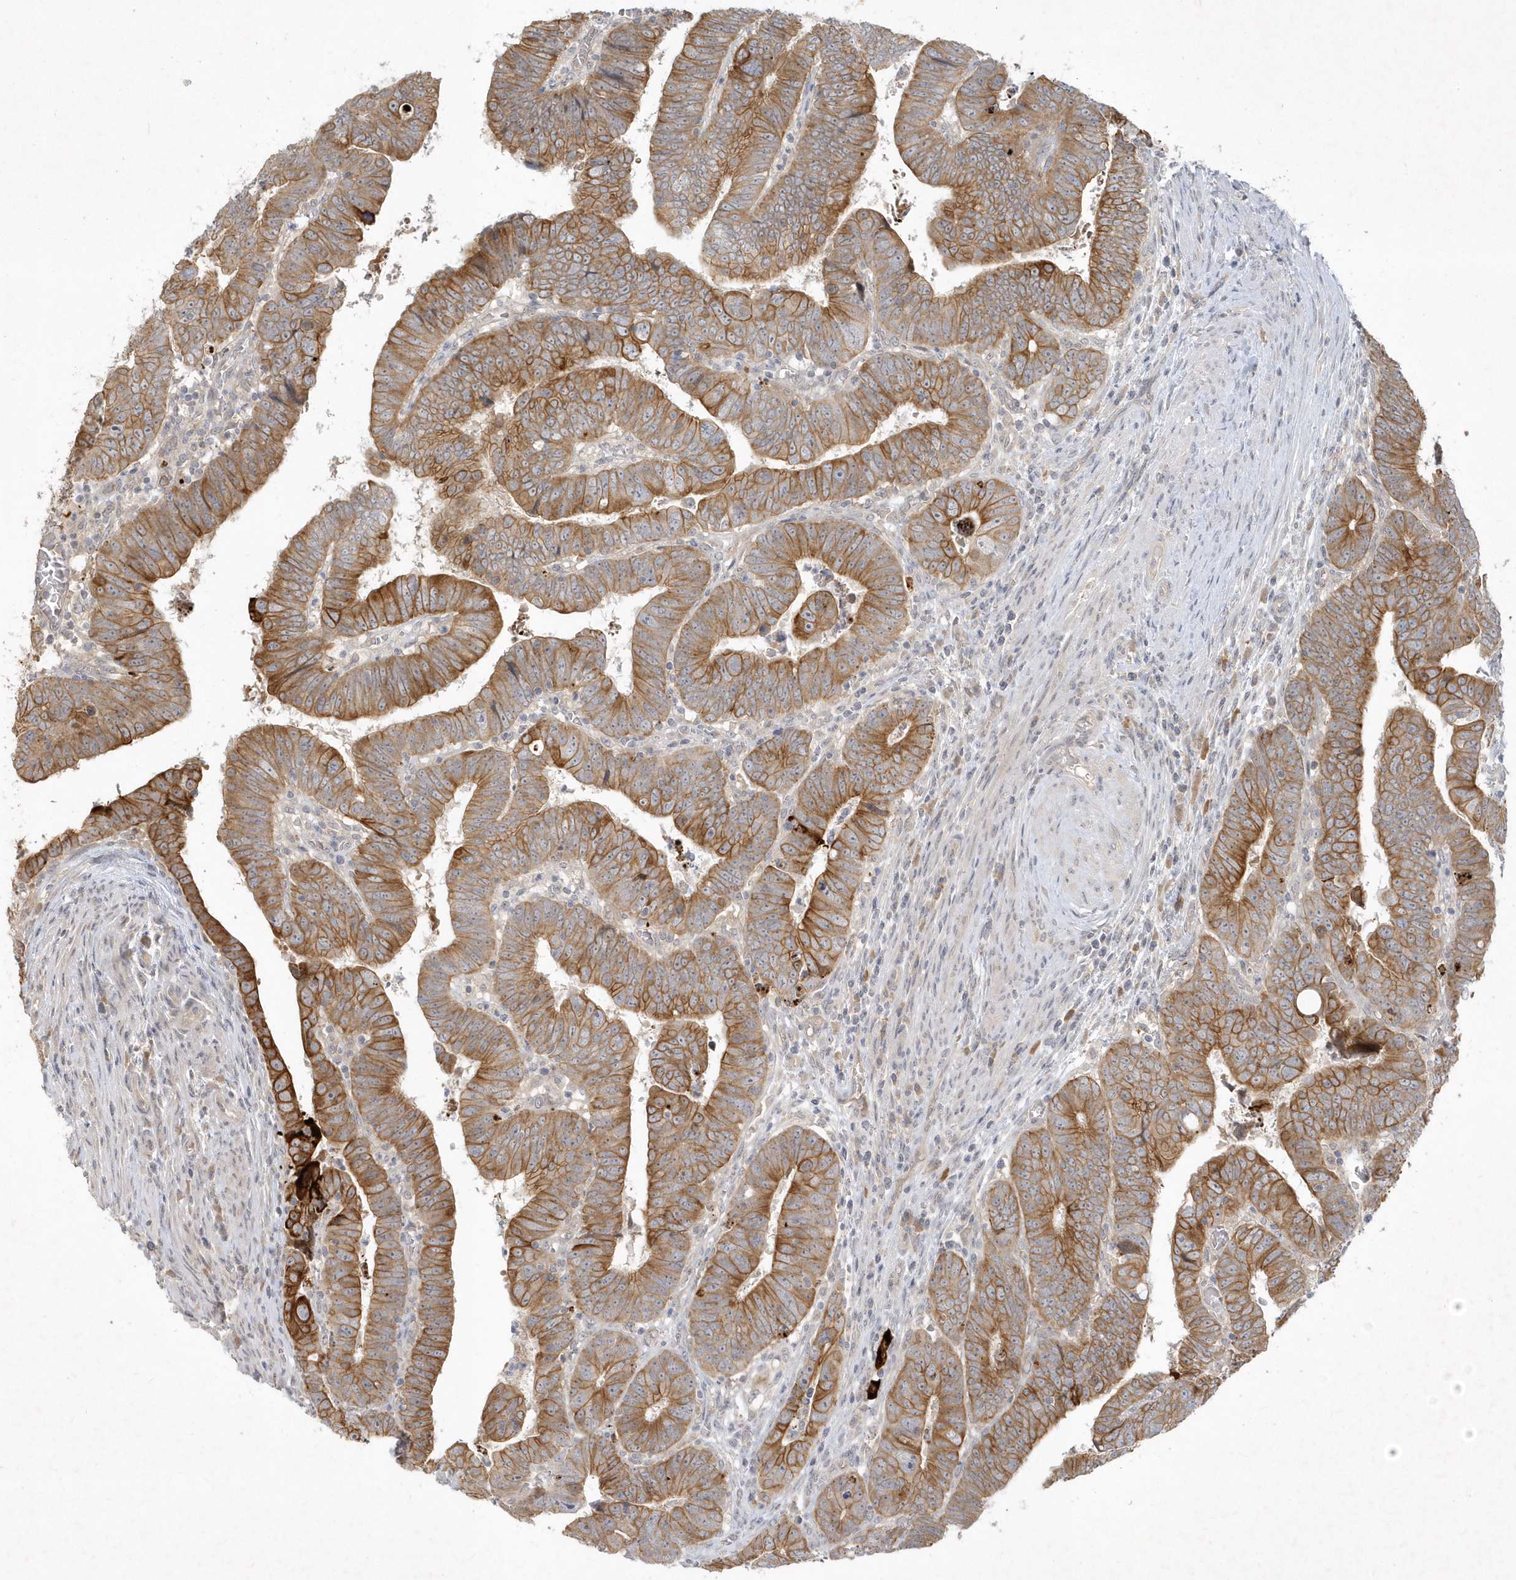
{"staining": {"intensity": "moderate", "quantity": ">75%", "location": "cytoplasmic/membranous"}, "tissue": "colorectal cancer", "cell_type": "Tumor cells", "image_type": "cancer", "snomed": [{"axis": "morphology", "description": "Normal tissue, NOS"}, {"axis": "morphology", "description": "Adenocarcinoma, NOS"}, {"axis": "topography", "description": "Rectum"}], "caption": "IHC (DAB (3,3'-diaminobenzidine)) staining of colorectal adenocarcinoma reveals moderate cytoplasmic/membranous protein staining in about >75% of tumor cells.", "gene": "BOD1", "patient": {"sex": "female", "age": 65}}